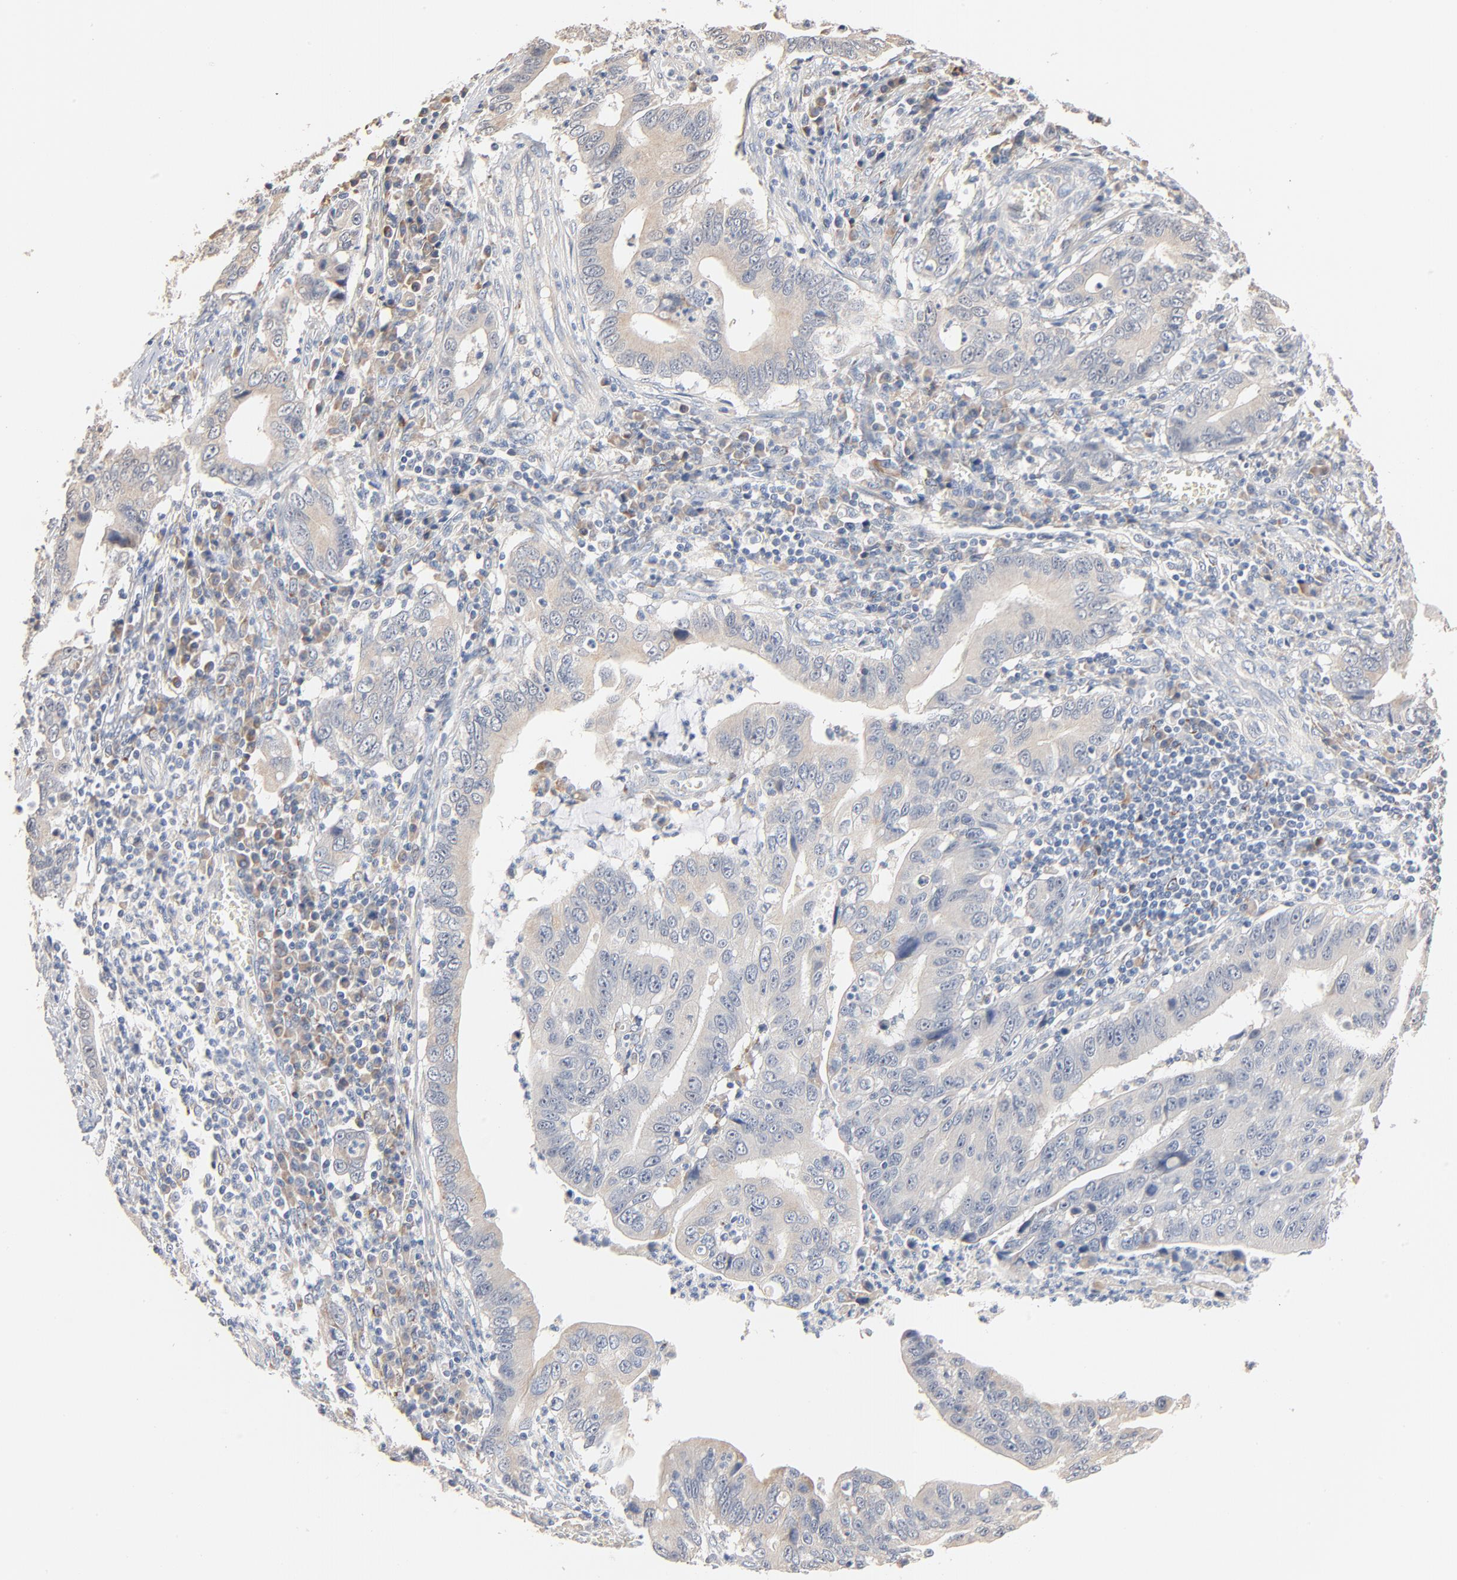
{"staining": {"intensity": "negative", "quantity": "none", "location": "none"}, "tissue": "stomach cancer", "cell_type": "Tumor cells", "image_type": "cancer", "snomed": [{"axis": "morphology", "description": "Adenocarcinoma, NOS"}, {"axis": "topography", "description": "Stomach, upper"}], "caption": "Immunohistochemistry micrograph of neoplastic tissue: stomach cancer stained with DAB exhibits no significant protein staining in tumor cells.", "gene": "ZDHHC8", "patient": {"sex": "male", "age": 63}}